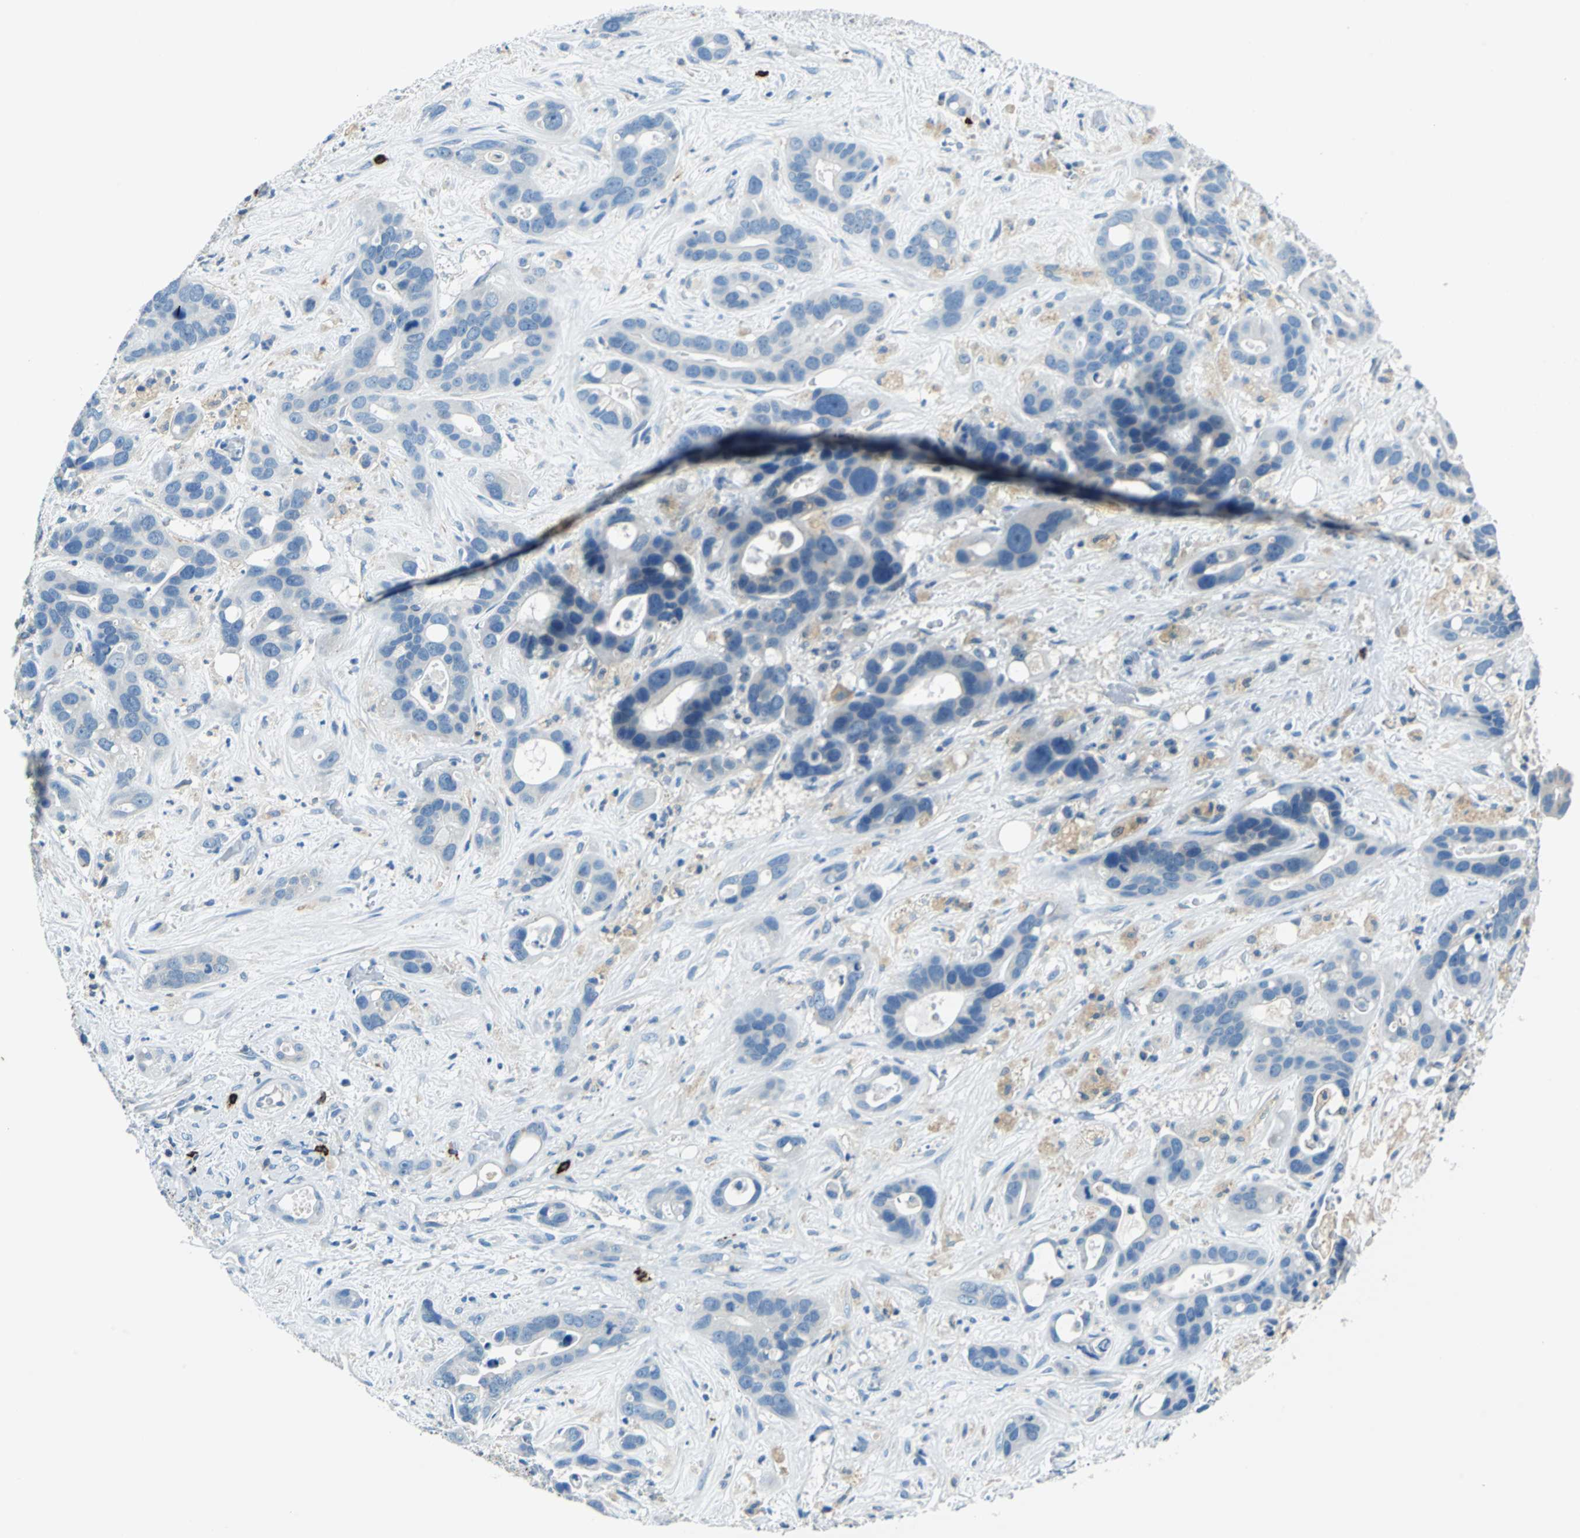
{"staining": {"intensity": "negative", "quantity": "none", "location": "none"}, "tissue": "liver cancer", "cell_type": "Tumor cells", "image_type": "cancer", "snomed": [{"axis": "morphology", "description": "Cholangiocarcinoma"}, {"axis": "topography", "description": "Liver"}], "caption": "DAB immunohistochemical staining of human liver cancer (cholangiocarcinoma) exhibits no significant positivity in tumor cells.", "gene": "CPA3", "patient": {"sex": "female", "age": 65}}